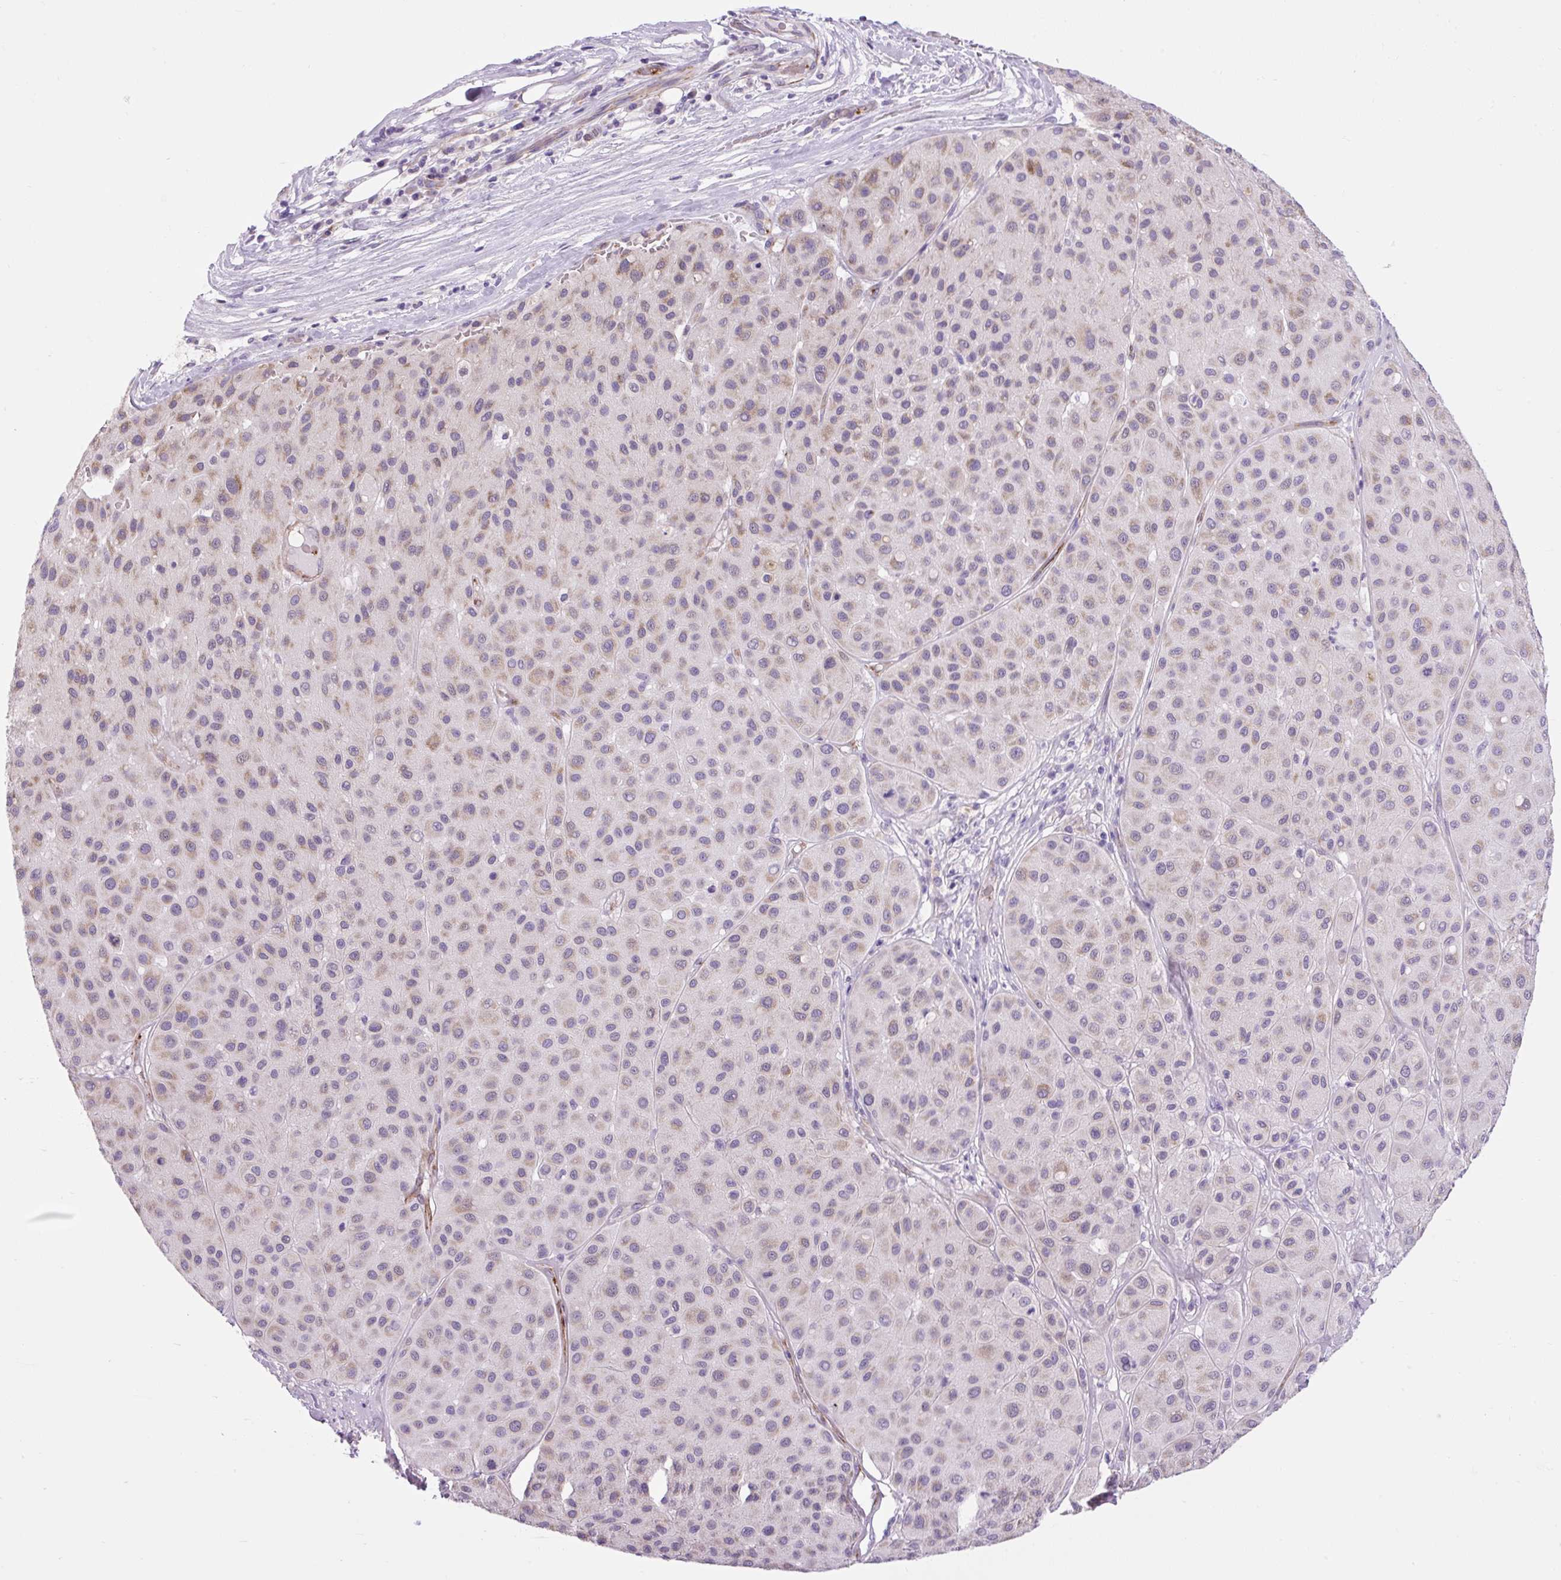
{"staining": {"intensity": "weak", "quantity": "25%-75%", "location": "cytoplasmic/membranous"}, "tissue": "melanoma", "cell_type": "Tumor cells", "image_type": "cancer", "snomed": [{"axis": "morphology", "description": "Malignant melanoma, Metastatic site"}, {"axis": "topography", "description": "Smooth muscle"}], "caption": "Human malignant melanoma (metastatic site) stained for a protein (brown) demonstrates weak cytoplasmic/membranous positive staining in about 25%-75% of tumor cells.", "gene": "RNASE10", "patient": {"sex": "male", "age": 41}}